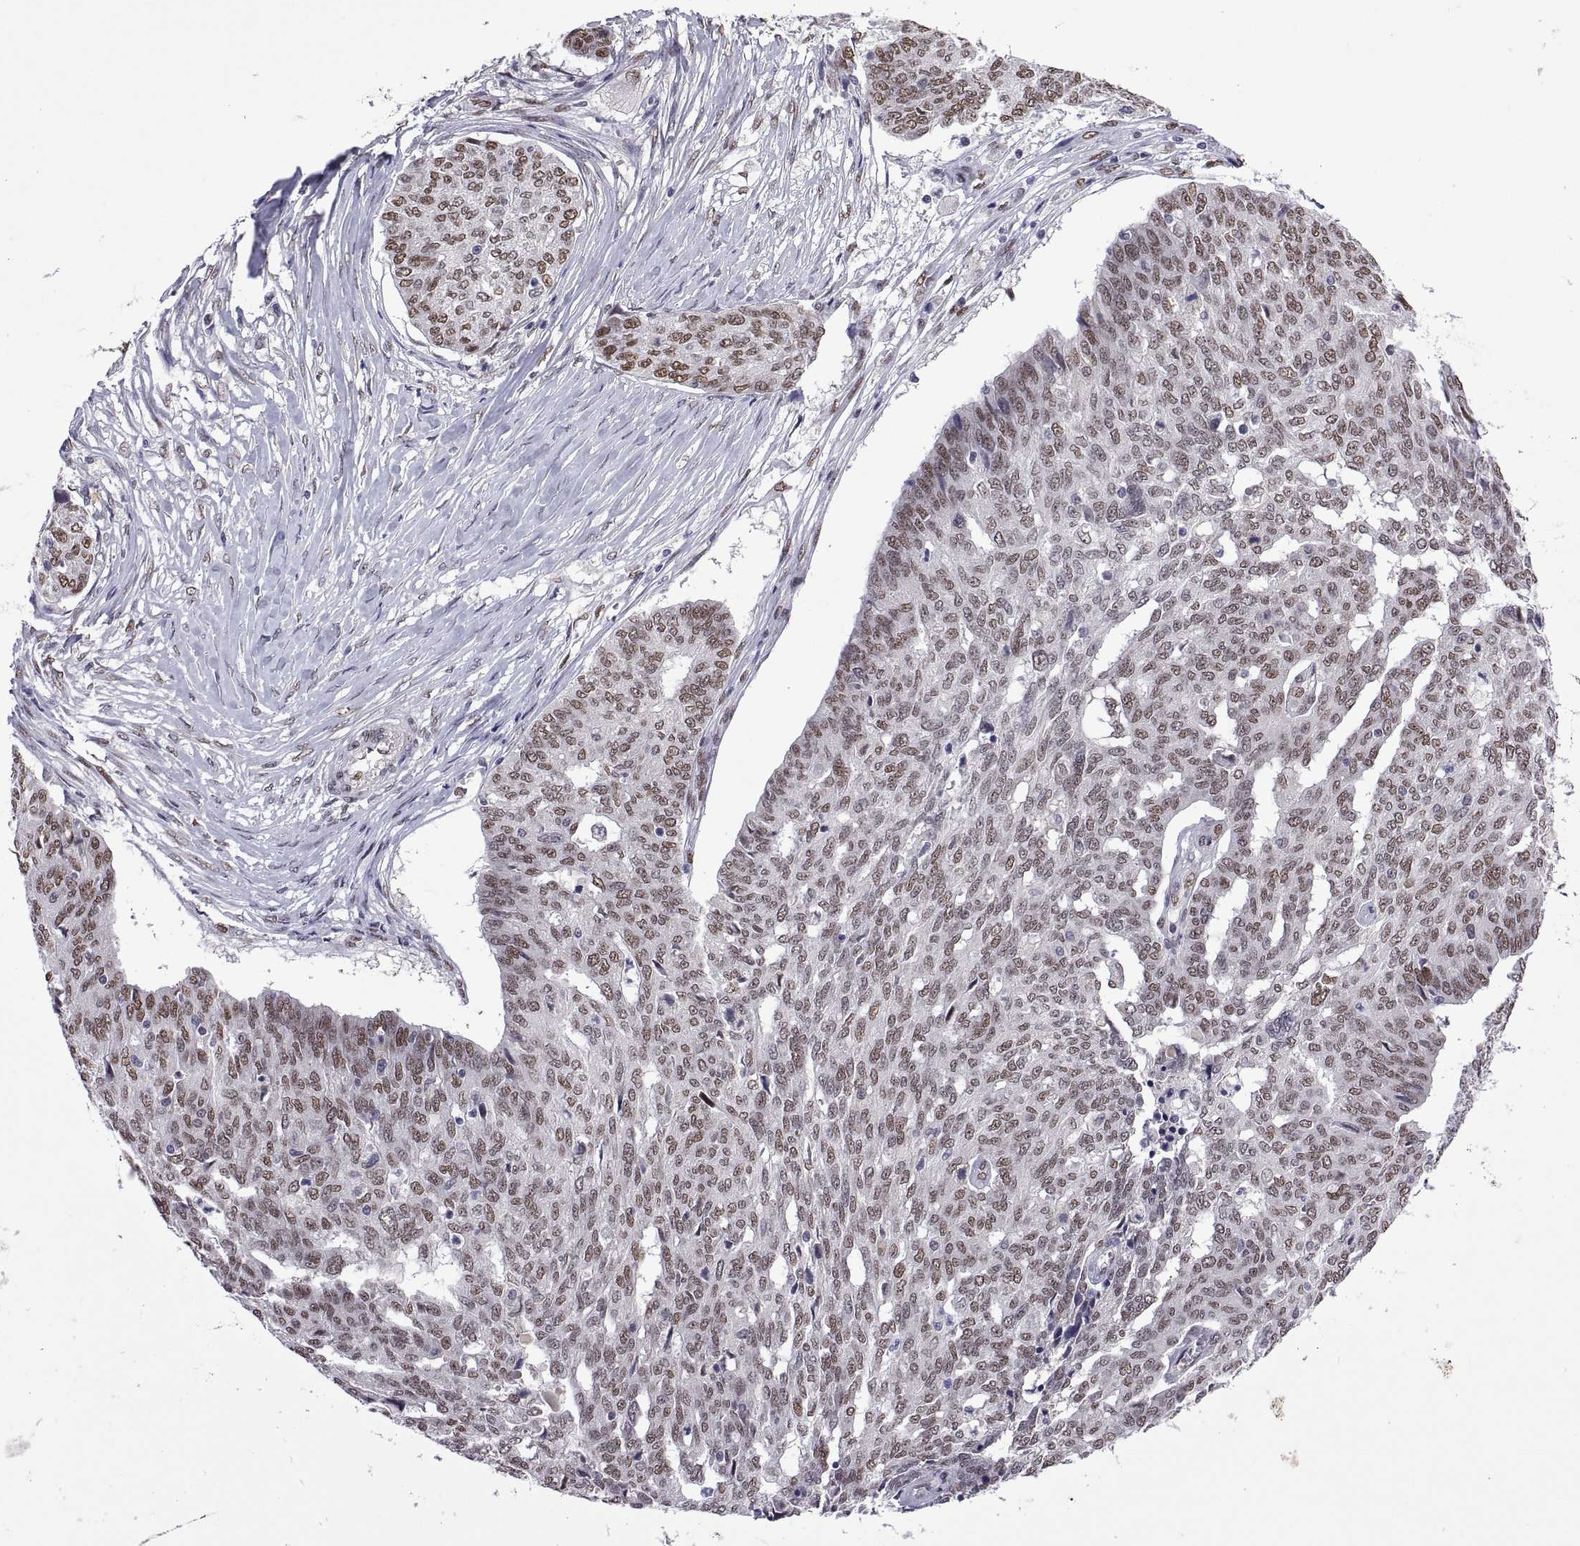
{"staining": {"intensity": "moderate", "quantity": ">75%", "location": "nuclear"}, "tissue": "ovarian cancer", "cell_type": "Tumor cells", "image_type": "cancer", "snomed": [{"axis": "morphology", "description": "Cystadenocarcinoma, serous, NOS"}, {"axis": "topography", "description": "Ovary"}], "caption": "Protein staining exhibits moderate nuclear positivity in approximately >75% of tumor cells in serous cystadenocarcinoma (ovarian).", "gene": "NR4A1", "patient": {"sex": "female", "age": 67}}